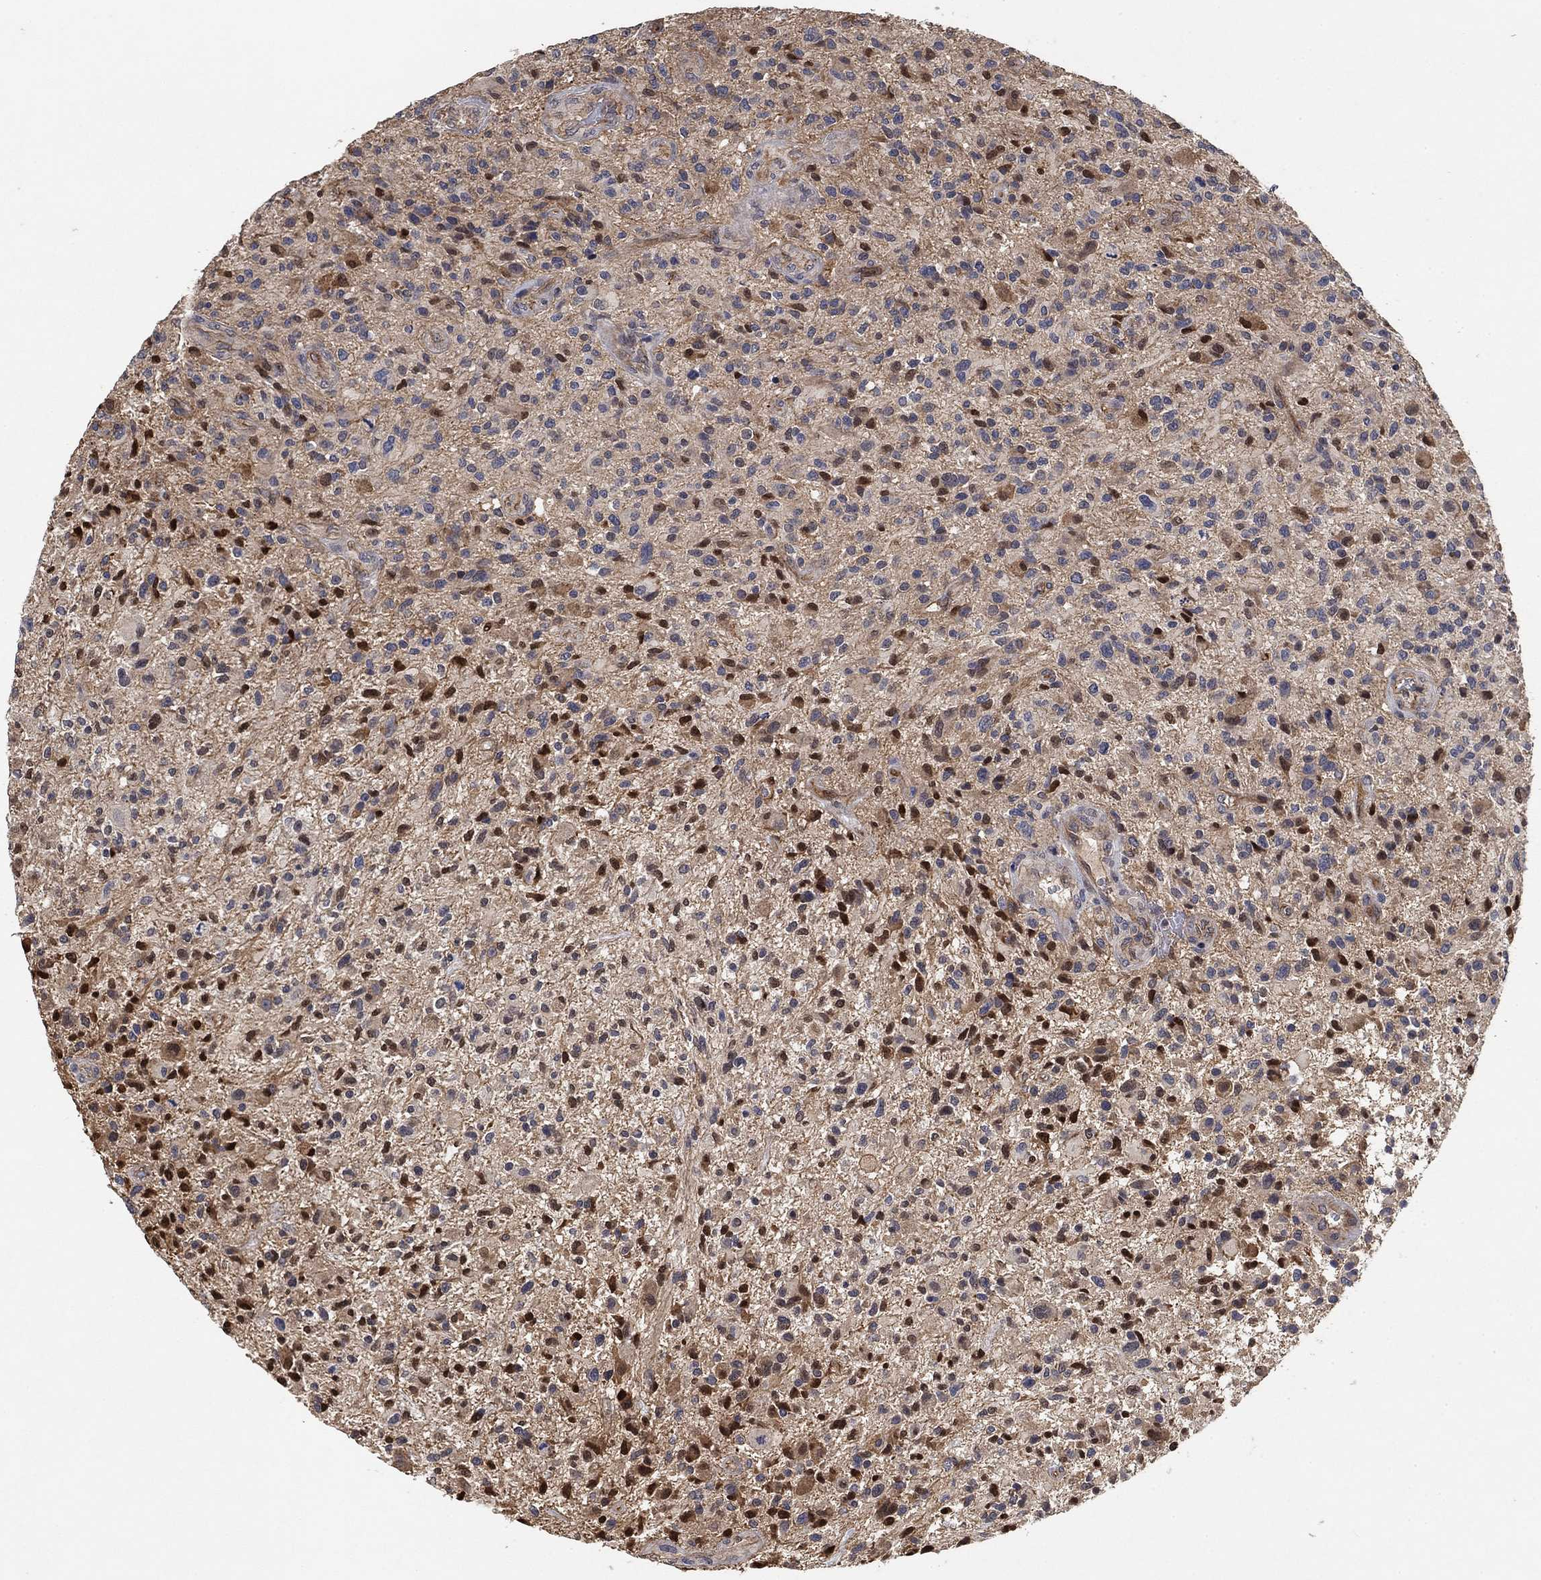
{"staining": {"intensity": "moderate", "quantity": "<25%", "location": "nuclear"}, "tissue": "glioma", "cell_type": "Tumor cells", "image_type": "cancer", "snomed": [{"axis": "morphology", "description": "Glioma, malignant, High grade"}, {"axis": "topography", "description": "Brain"}], "caption": "Malignant glioma (high-grade) stained with a brown dye exhibits moderate nuclear positive staining in approximately <25% of tumor cells.", "gene": "MCUR1", "patient": {"sex": "male", "age": 47}}